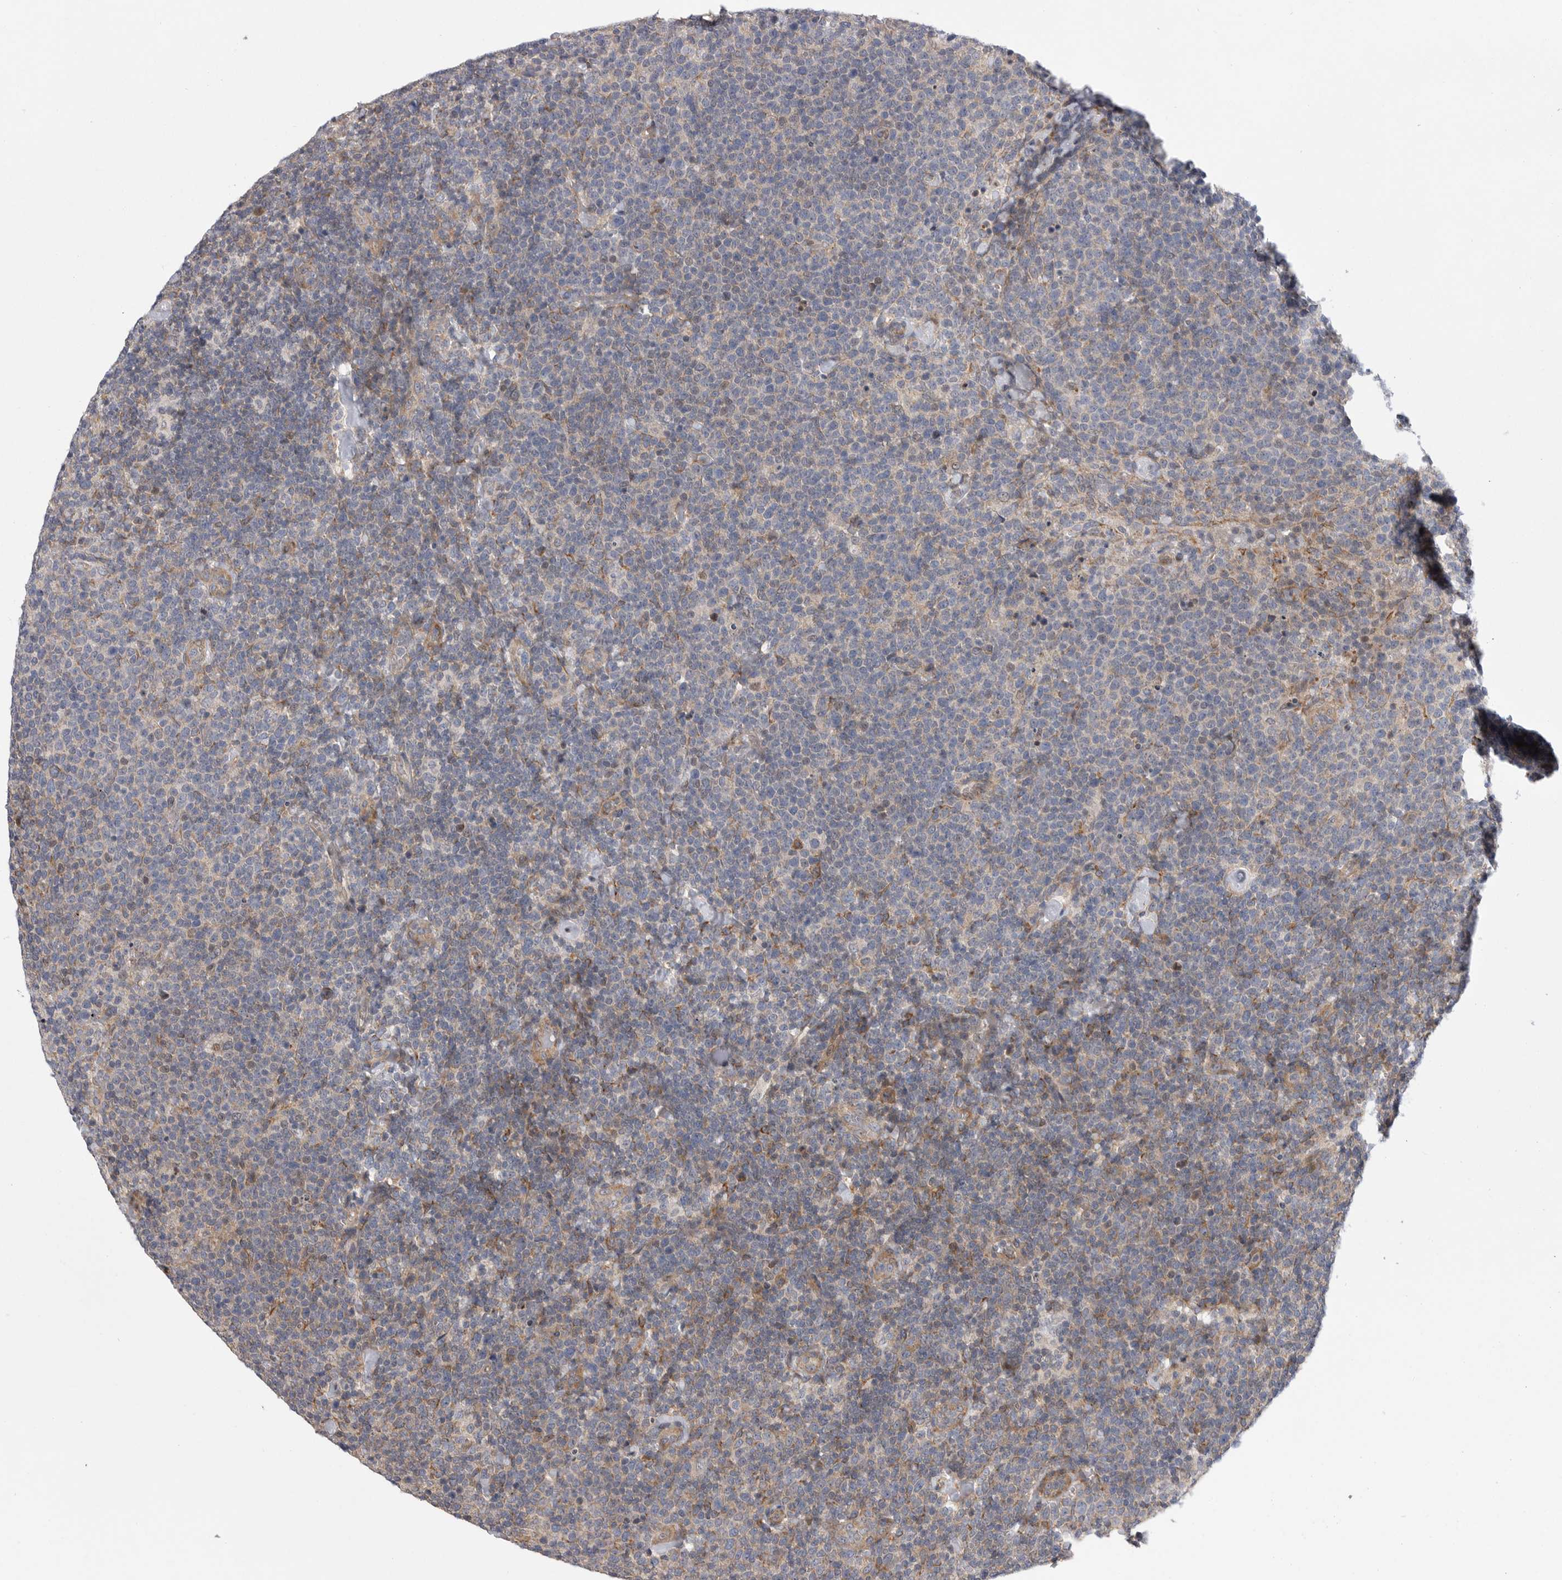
{"staining": {"intensity": "negative", "quantity": "none", "location": "none"}, "tissue": "lymphoma", "cell_type": "Tumor cells", "image_type": "cancer", "snomed": [{"axis": "morphology", "description": "Malignant lymphoma, non-Hodgkin's type, High grade"}, {"axis": "topography", "description": "Lymph node"}], "caption": "Tumor cells are negative for protein expression in human lymphoma.", "gene": "FBXO43", "patient": {"sex": "male", "age": 61}}